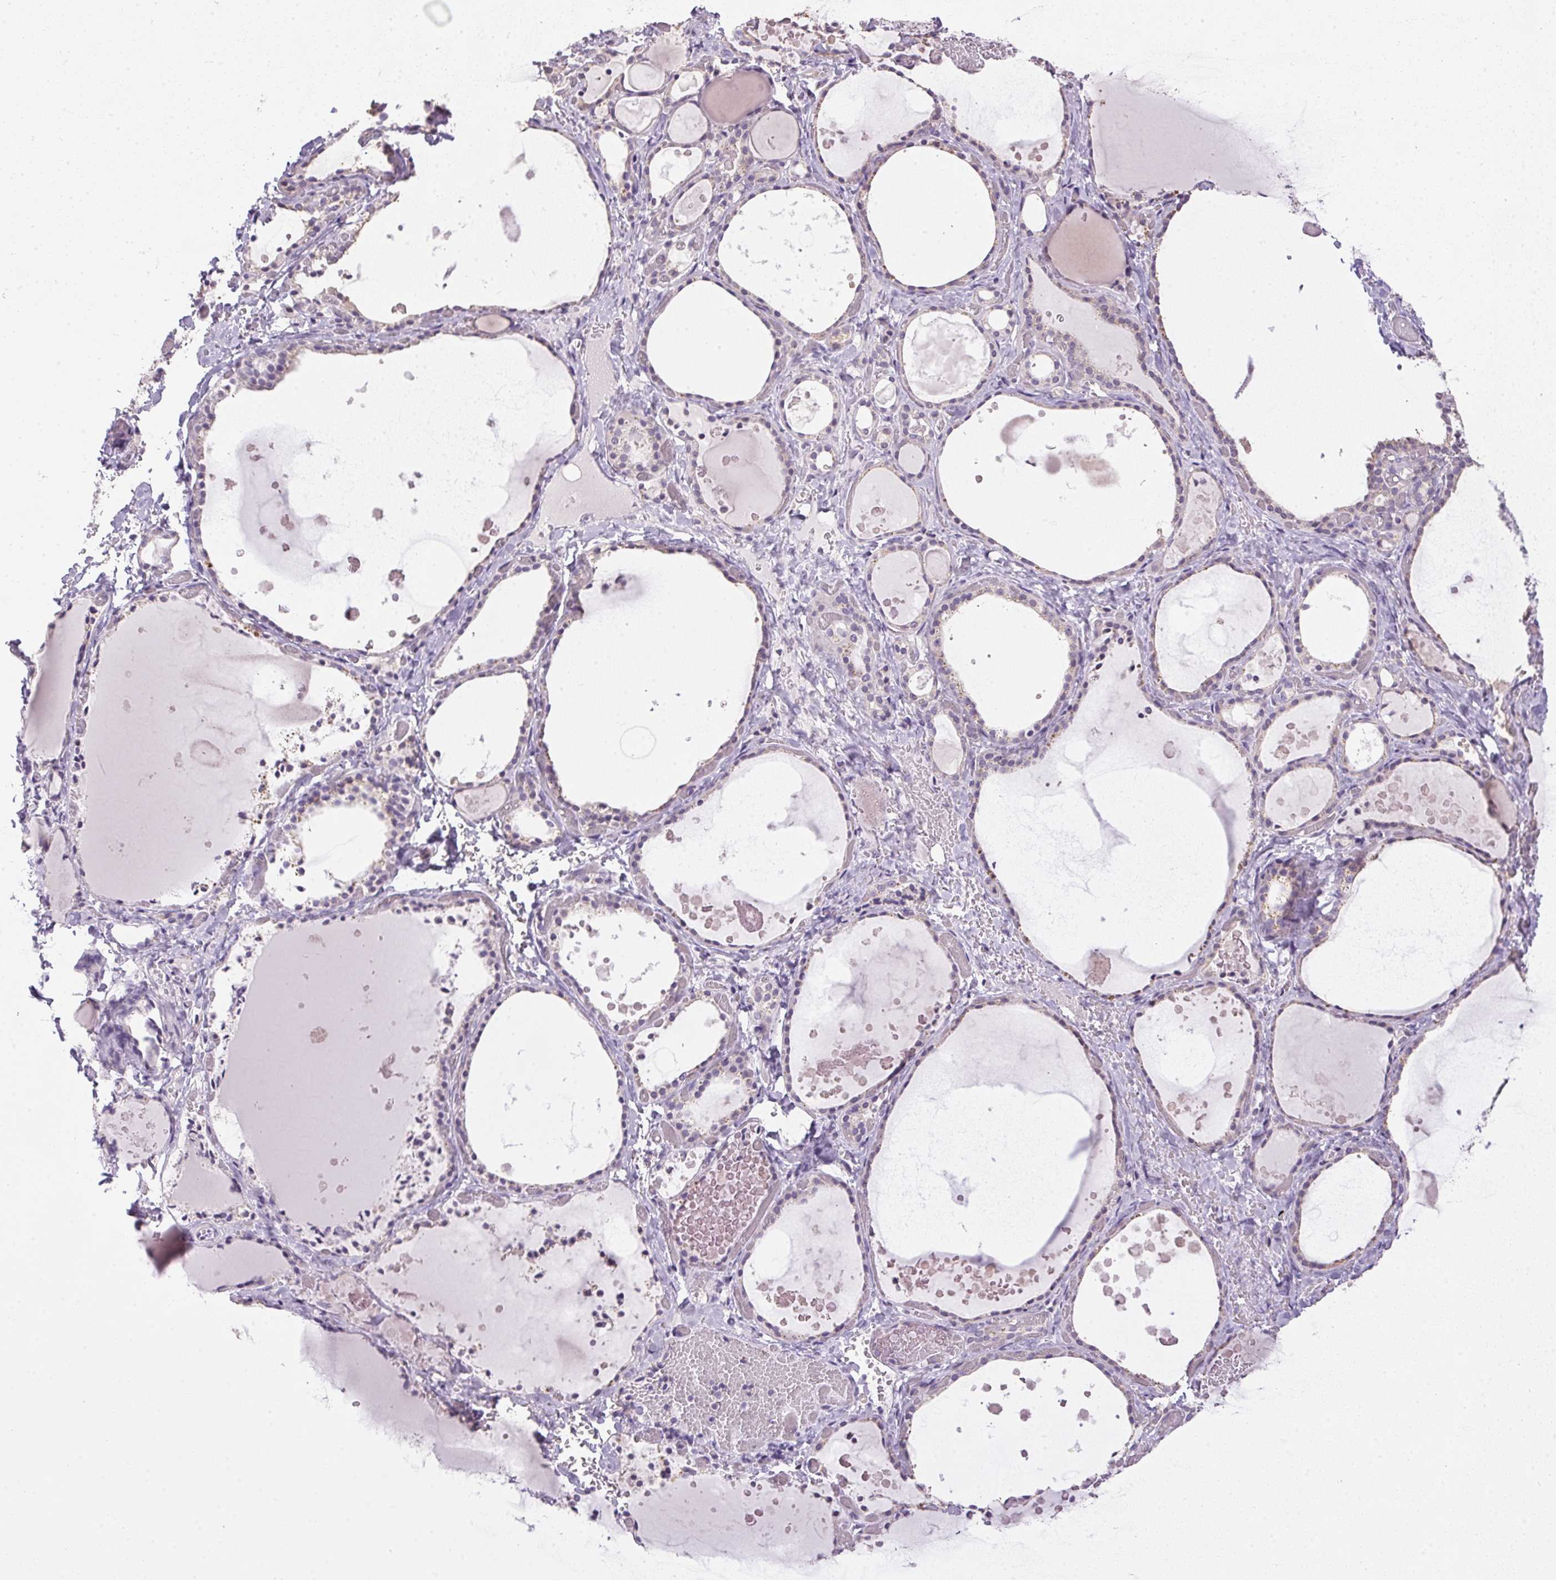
{"staining": {"intensity": "weak", "quantity": "25%-75%", "location": "cytoplasmic/membranous"}, "tissue": "thyroid gland", "cell_type": "Glandular cells", "image_type": "normal", "snomed": [{"axis": "morphology", "description": "Normal tissue, NOS"}, {"axis": "topography", "description": "Thyroid gland"}], "caption": "A high-resolution micrograph shows immunohistochemistry staining of unremarkable thyroid gland, which demonstrates weak cytoplasmic/membranous positivity in about 25%-75% of glandular cells.", "gene": "SPACA9", "patient": {"sex": "female", "age": 56}}